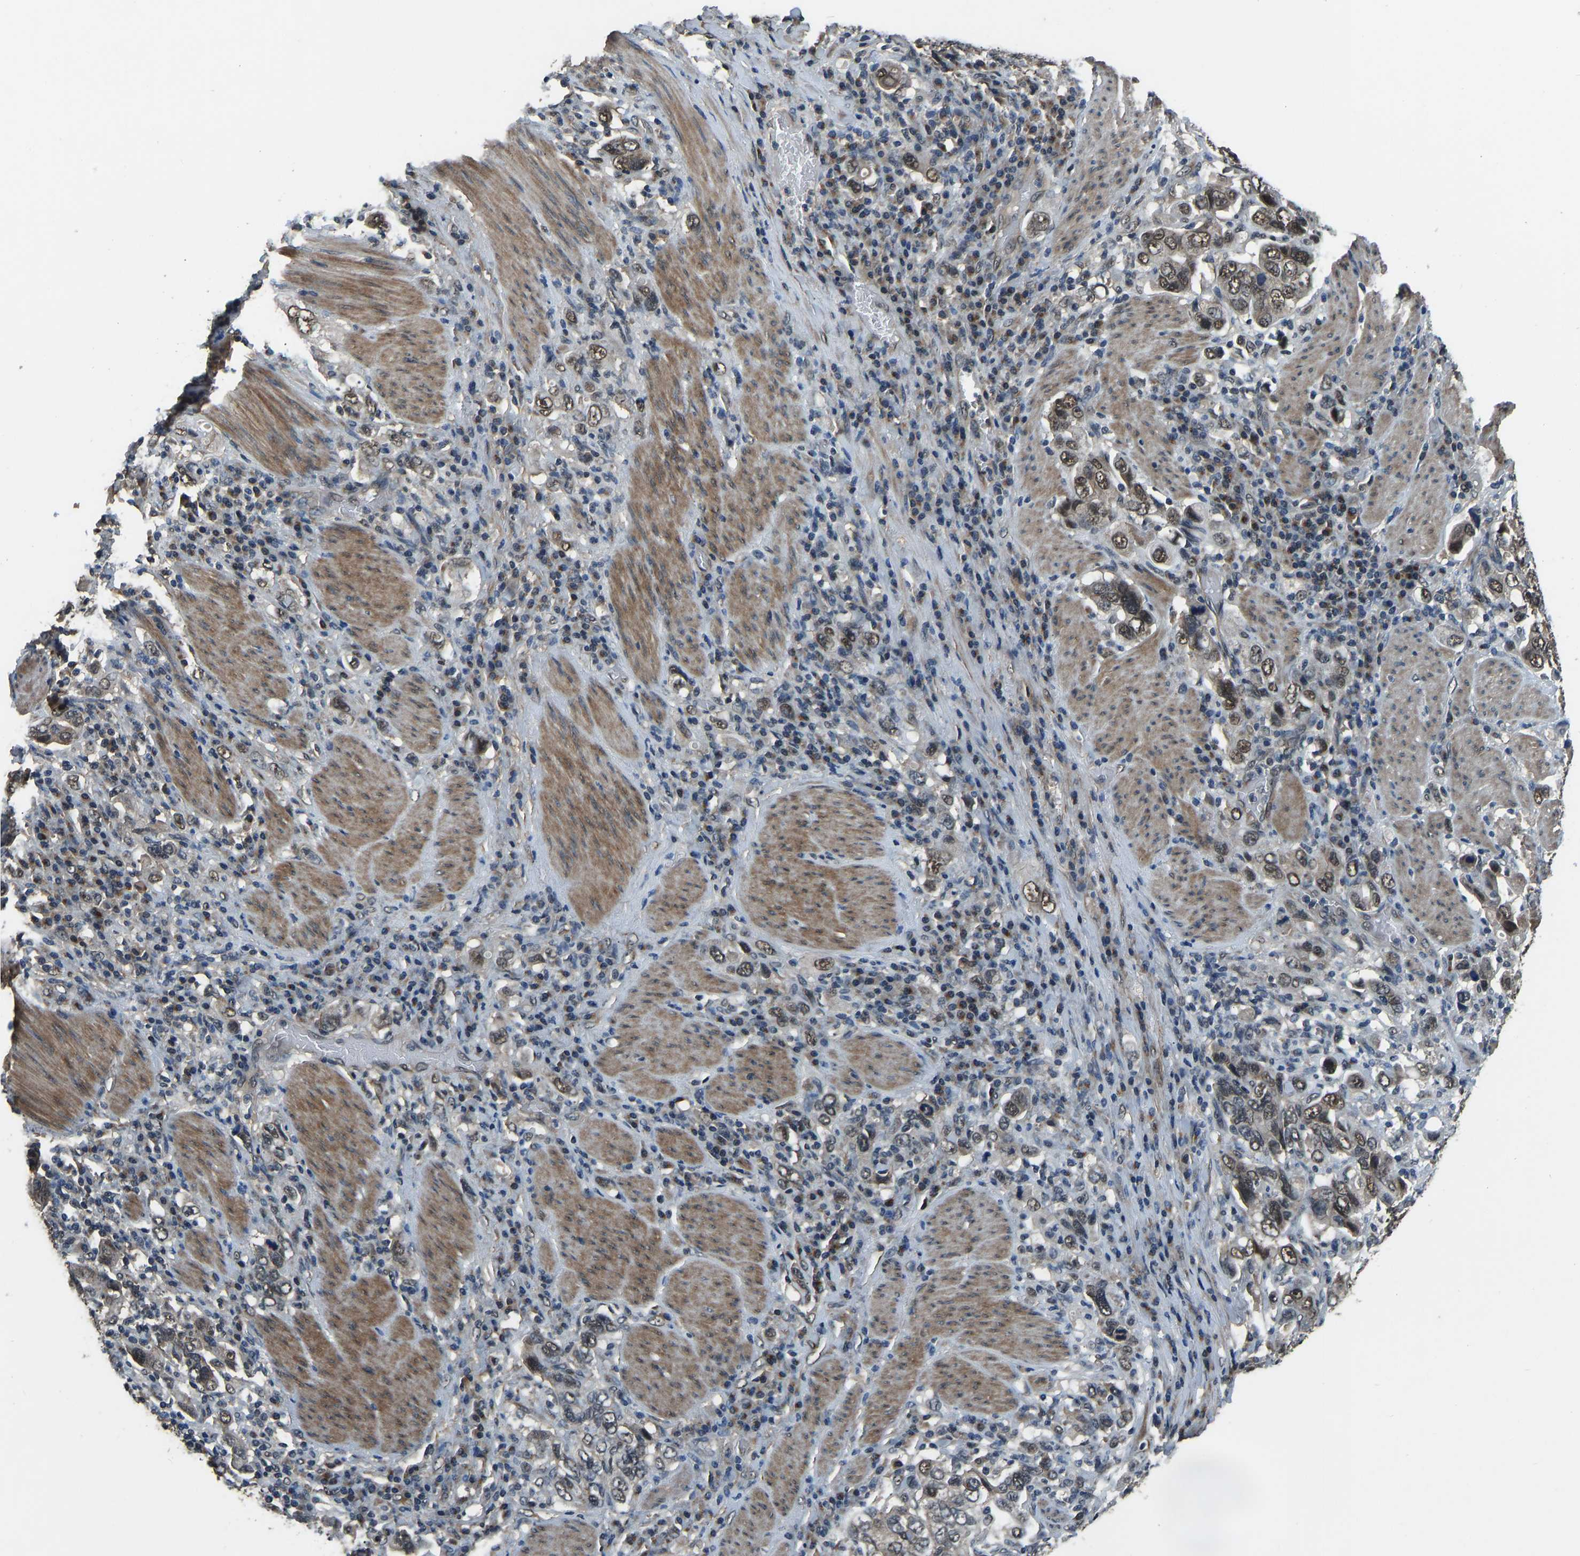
{"staining": {"intensity": "moderate", "quantity": "25%-75%", "location": "nuclear"}, "tissue": "stomach cancer", "cell_type": "Tumor cells", "image_type": "cancer", "snomed": [{"axis": "morphology", "description": "Adenocarcinoma, NOS"}, {"axis": "topography", "description": "Stomach, upper"}], "caption": "Immunohistochemical staining of human stomach cancer shows medium levels of moderate nuclear staining in approximately 25%-75% of tumor cells.", "gene": "TOX4", "patient": {"sex": "male", "age": 62}}